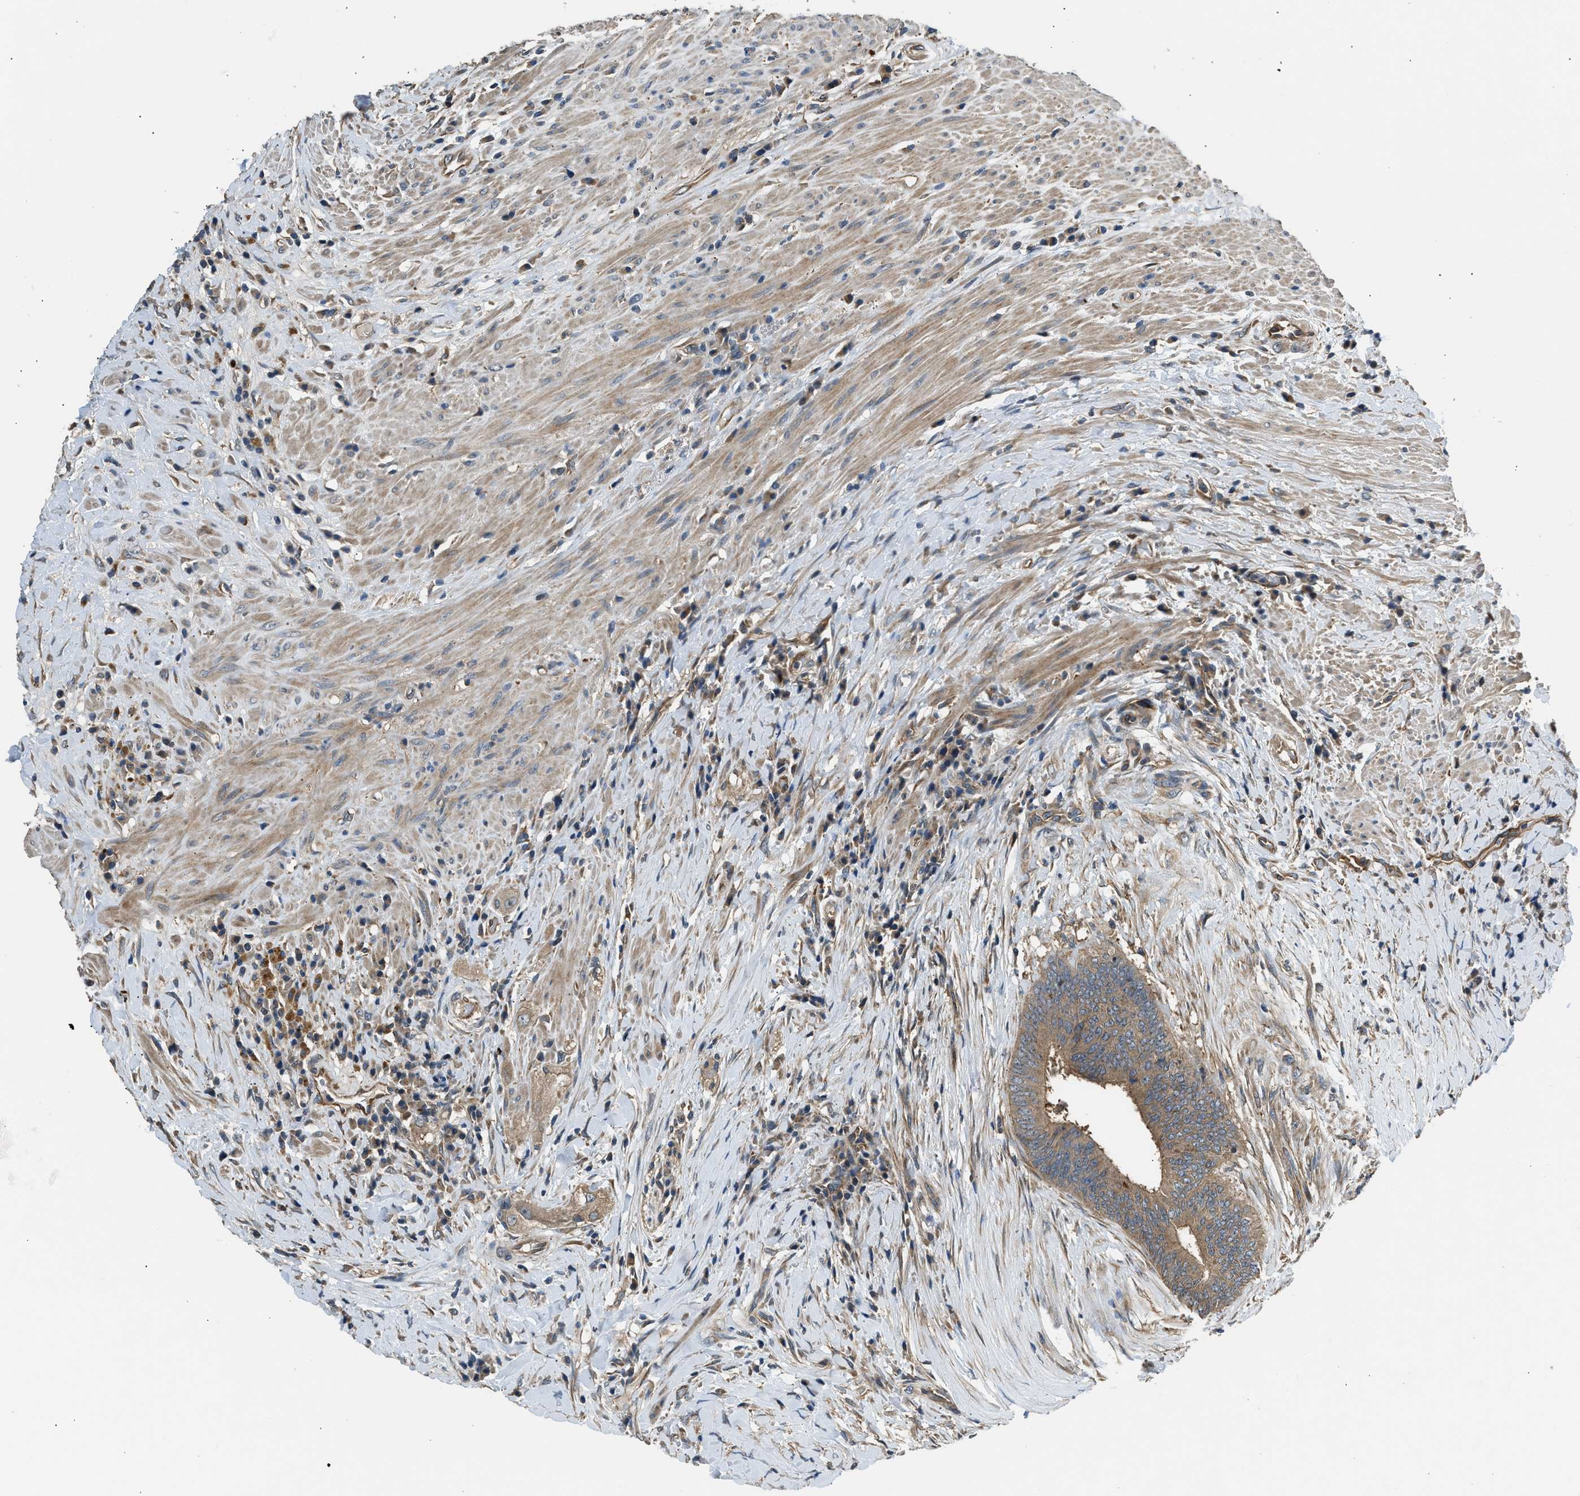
{"staining": {"intensity": "moderate", "quantity": ">75%", "location": "cytoplasmic/membranous"}, "tissue": "colorectal cancer", "cell_type": "Tumor cells", "image_type": "cancer", "snomed": [{"axis": "morphology", "description": "Adenocarcinoma, NOS"}, {"axis": "topography", "description": "Rectum"}], "caption": "Immunohistochemical staining of colorectal adenocarcinoma reveals medium levels of moderate cytoplasmic/membranous expression in about >75% of tumor cells.", "gene": "IL3RA", "patient": {"sex": "male", "age": 72}}